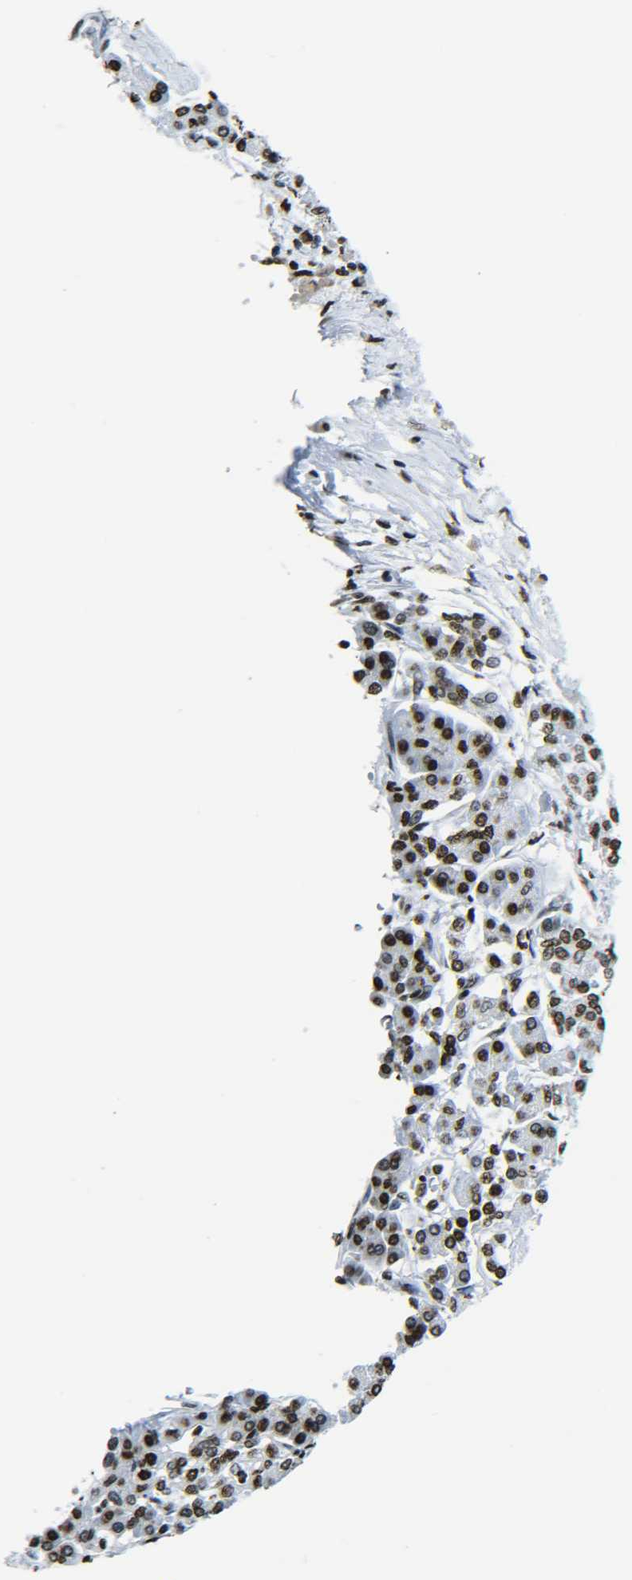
{"staining": {"intensity": "moderate", "quantity": ">75%", "location": "nuclear"}, "tissue": "pancreatic cancer", "cell_type": "Tumor cells", "image_type": "cancer", "snomed": [{"axis": "morphology", "description": "Normal tissue, NOS"}, {"axis": "topography", "description": "Pancreas"}], "caption": "About >75% of tumor cells in pancreatic cancer reveal moderate nuclear protein expression as visualized by brown immunohistochemical staining.", "gene": "H2AX", "patient": {"sex": "male", "age": 42}}